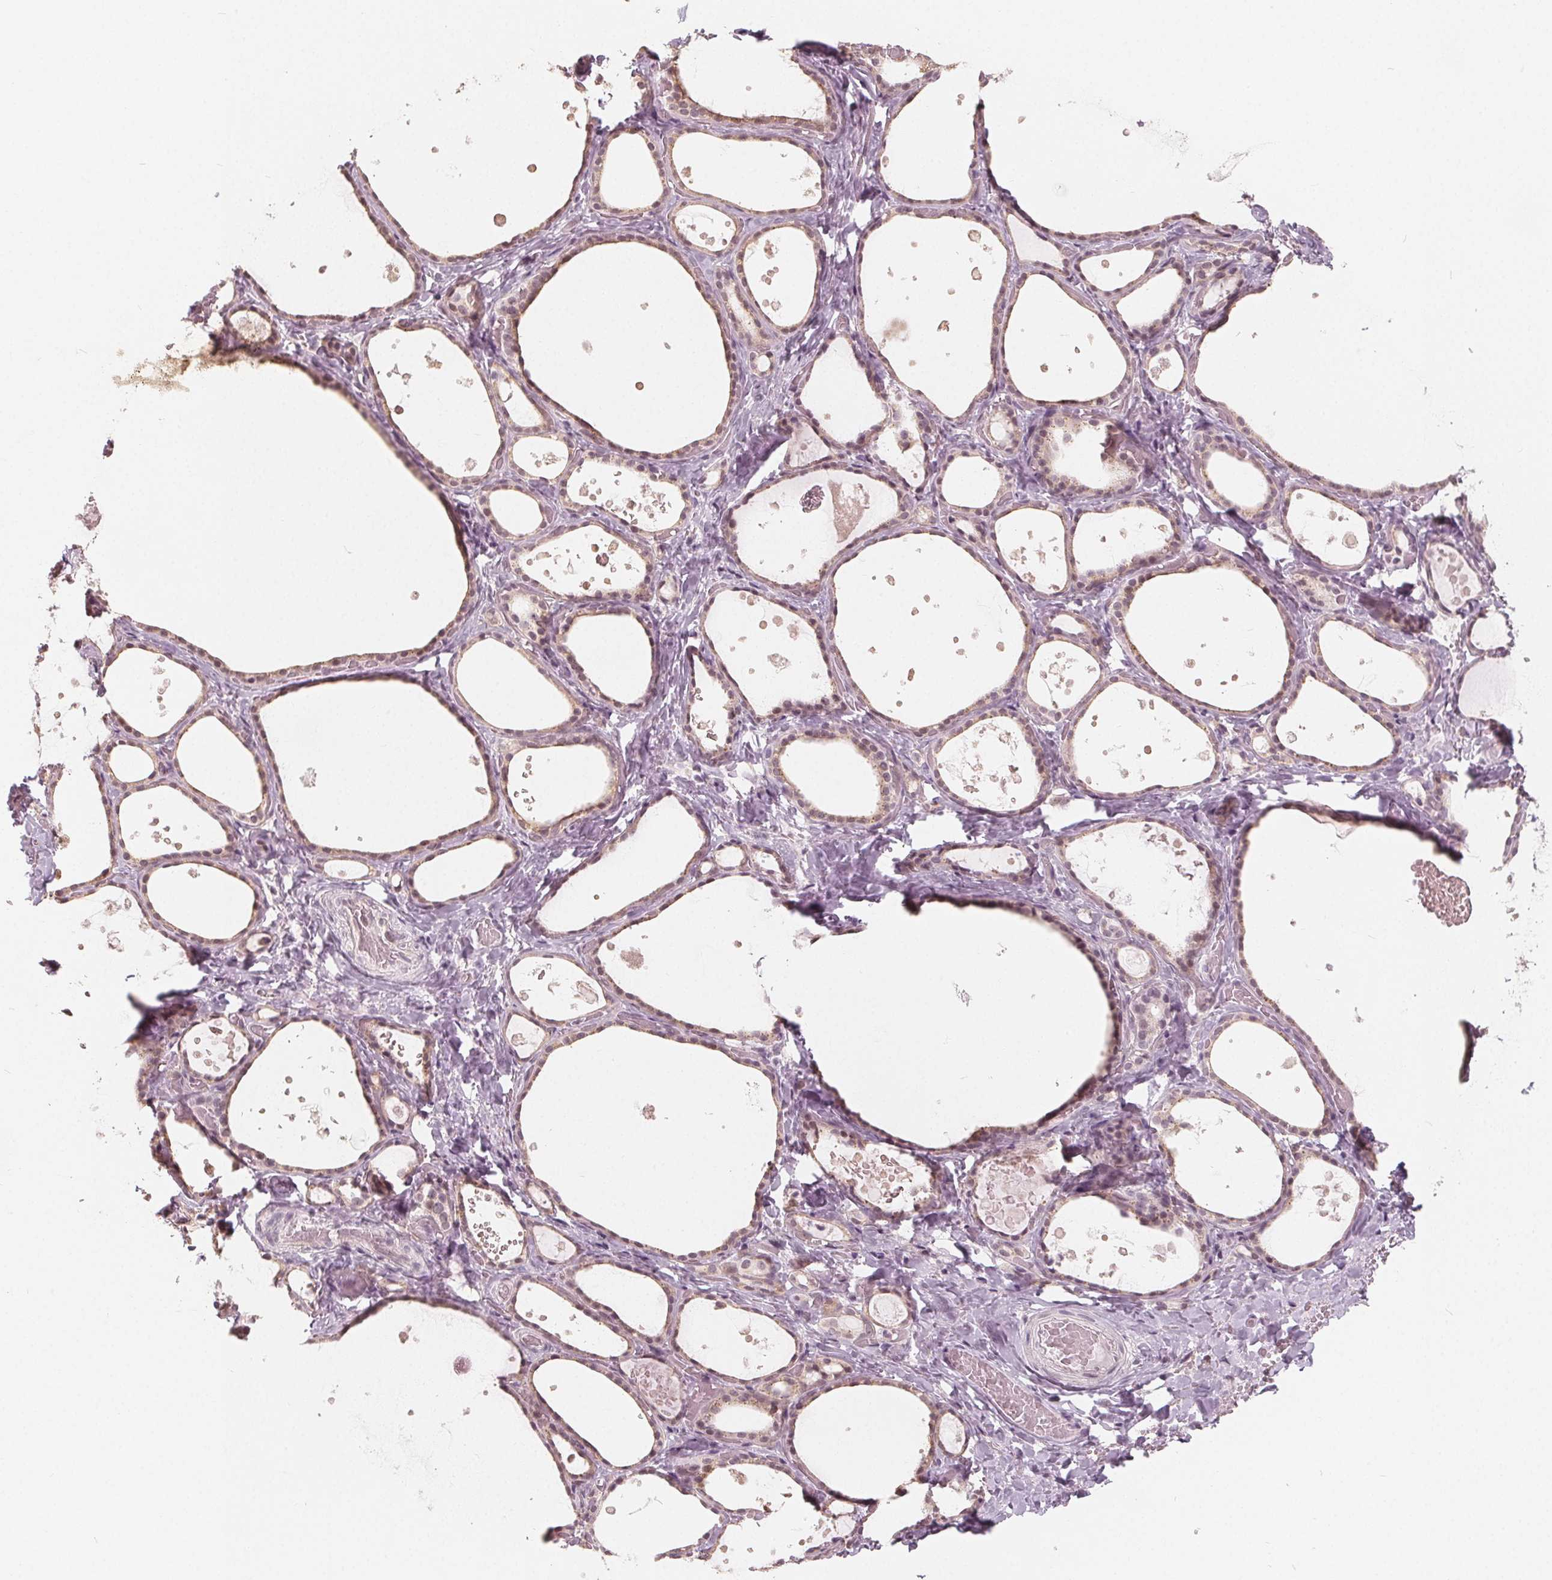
{"staining": {"intensity": "weak", "quantity": "25%-75%", "location": "nuclear"}, "tissue": "thyroid gland", "cell_type": "Glandular cells", "image_type": "normal", "snomed": [{"axis": "morphology", "description": "Normal tissue, NOS"}, {"axis": "topography", "description": "Thyroid gland"}], "caption": "Approximately 25%-75% of glandular cells in normal thyroid gland reveal weak nuclear protein expression as visualized by brown immunohistochemical staining.", "gene": "NUP210L", "patient": {"sex": "female", "age": 56}}